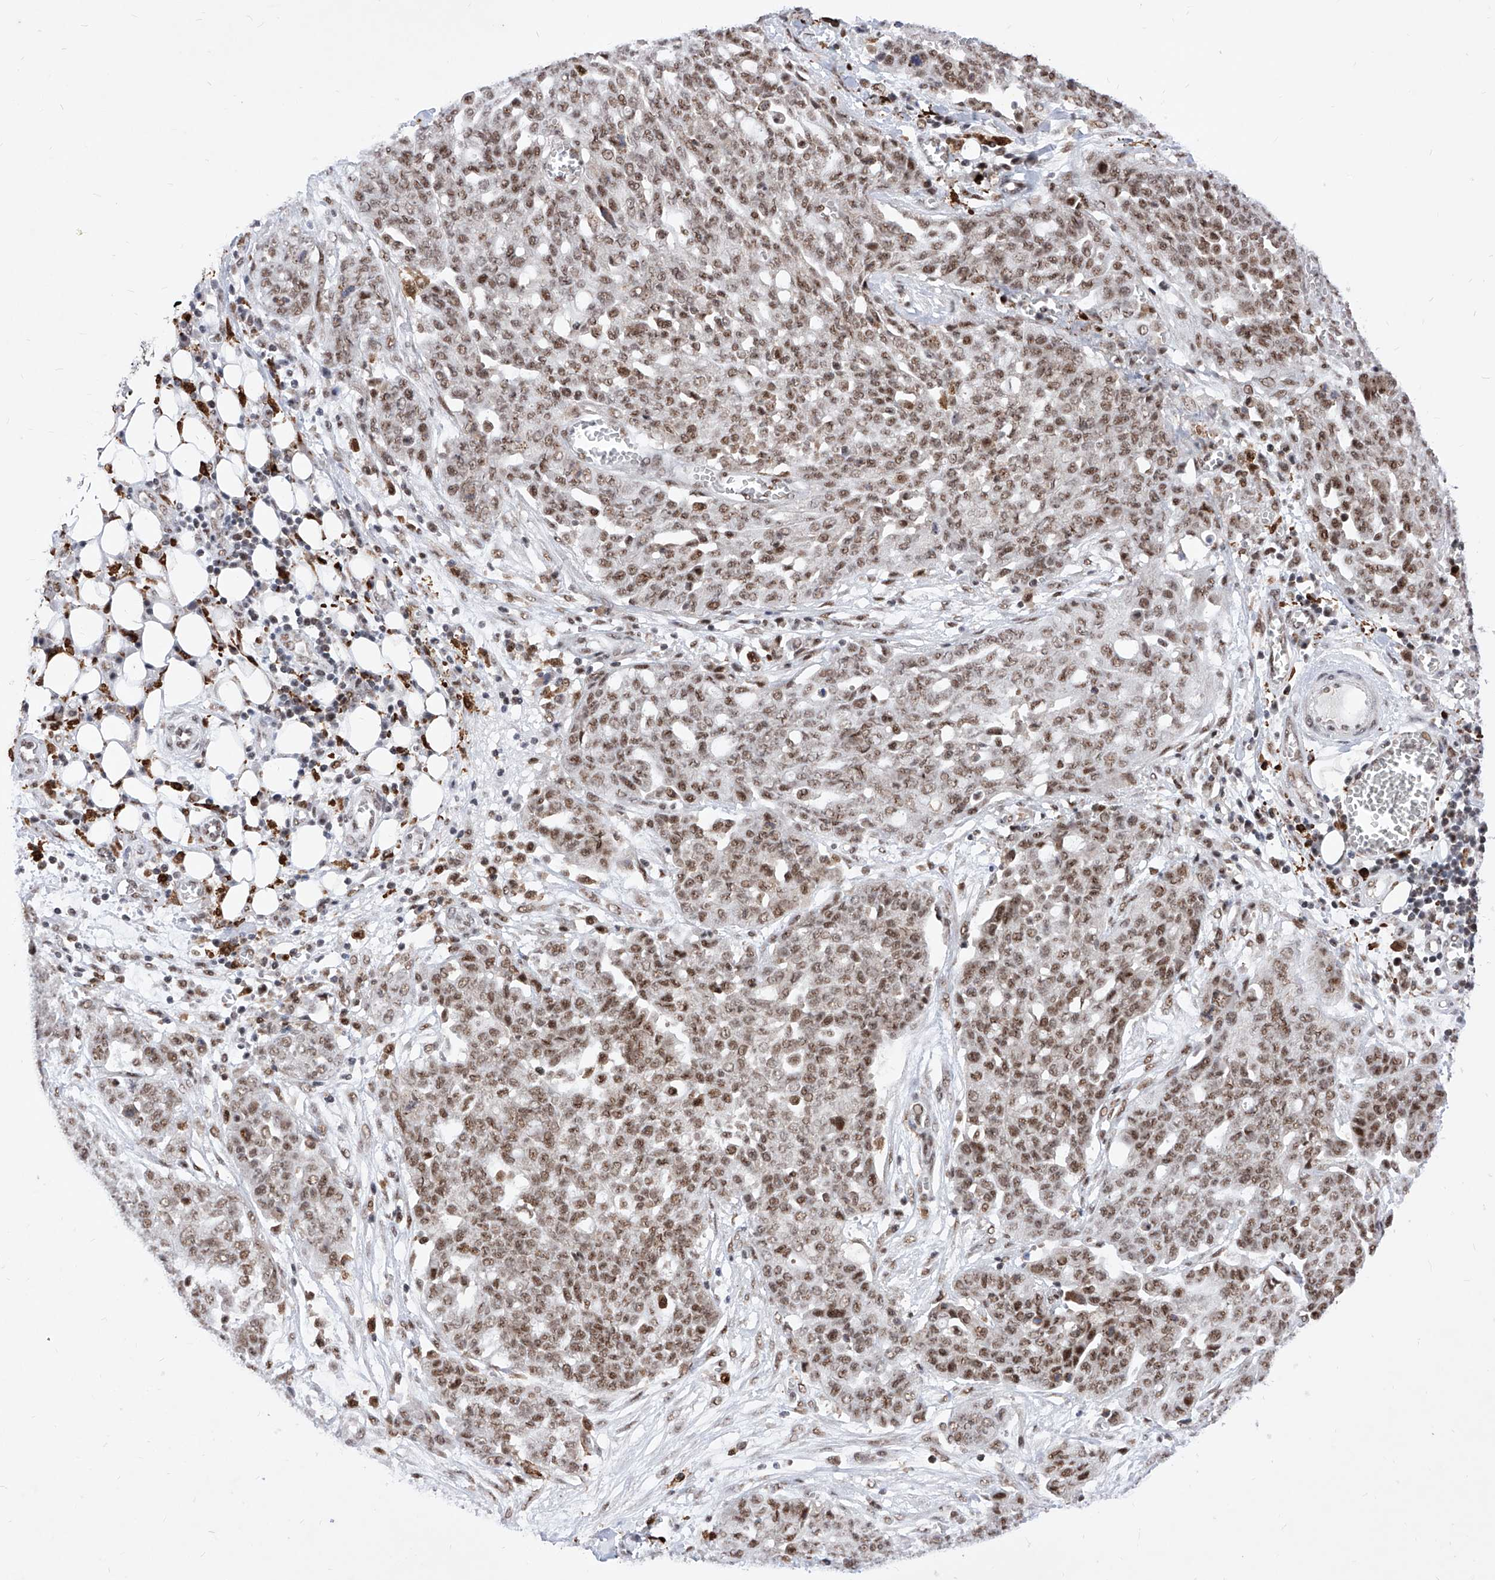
{"staining": {"intensity": "moderate", "quantity": ">75%", "location": "nuclear"}, "tissue": "ovarian cancer", "cell_type": "Tumor cells", "image_type": "cancer", "snomed": [{"axis": "morphology", "description": "Cystadenocarcinoma, serous, NOS"}, {"axis": "topography", "description": "Soft tissue"}, {"axis": "topography", "description": "Ovary"}], "caption": "High-magnification brightfield microscopy of serous cystadenocarcinoma (ovarian) stained with DAB (3,3'-diaminobenzidine) (brown) and counterstained with hematoxylin (blue). tumor cells exhibit moderate nuclear expression is seen in about>75% of cells.", "gene": "PHF5A", "patient": {"sex": "female", "age": 57}}